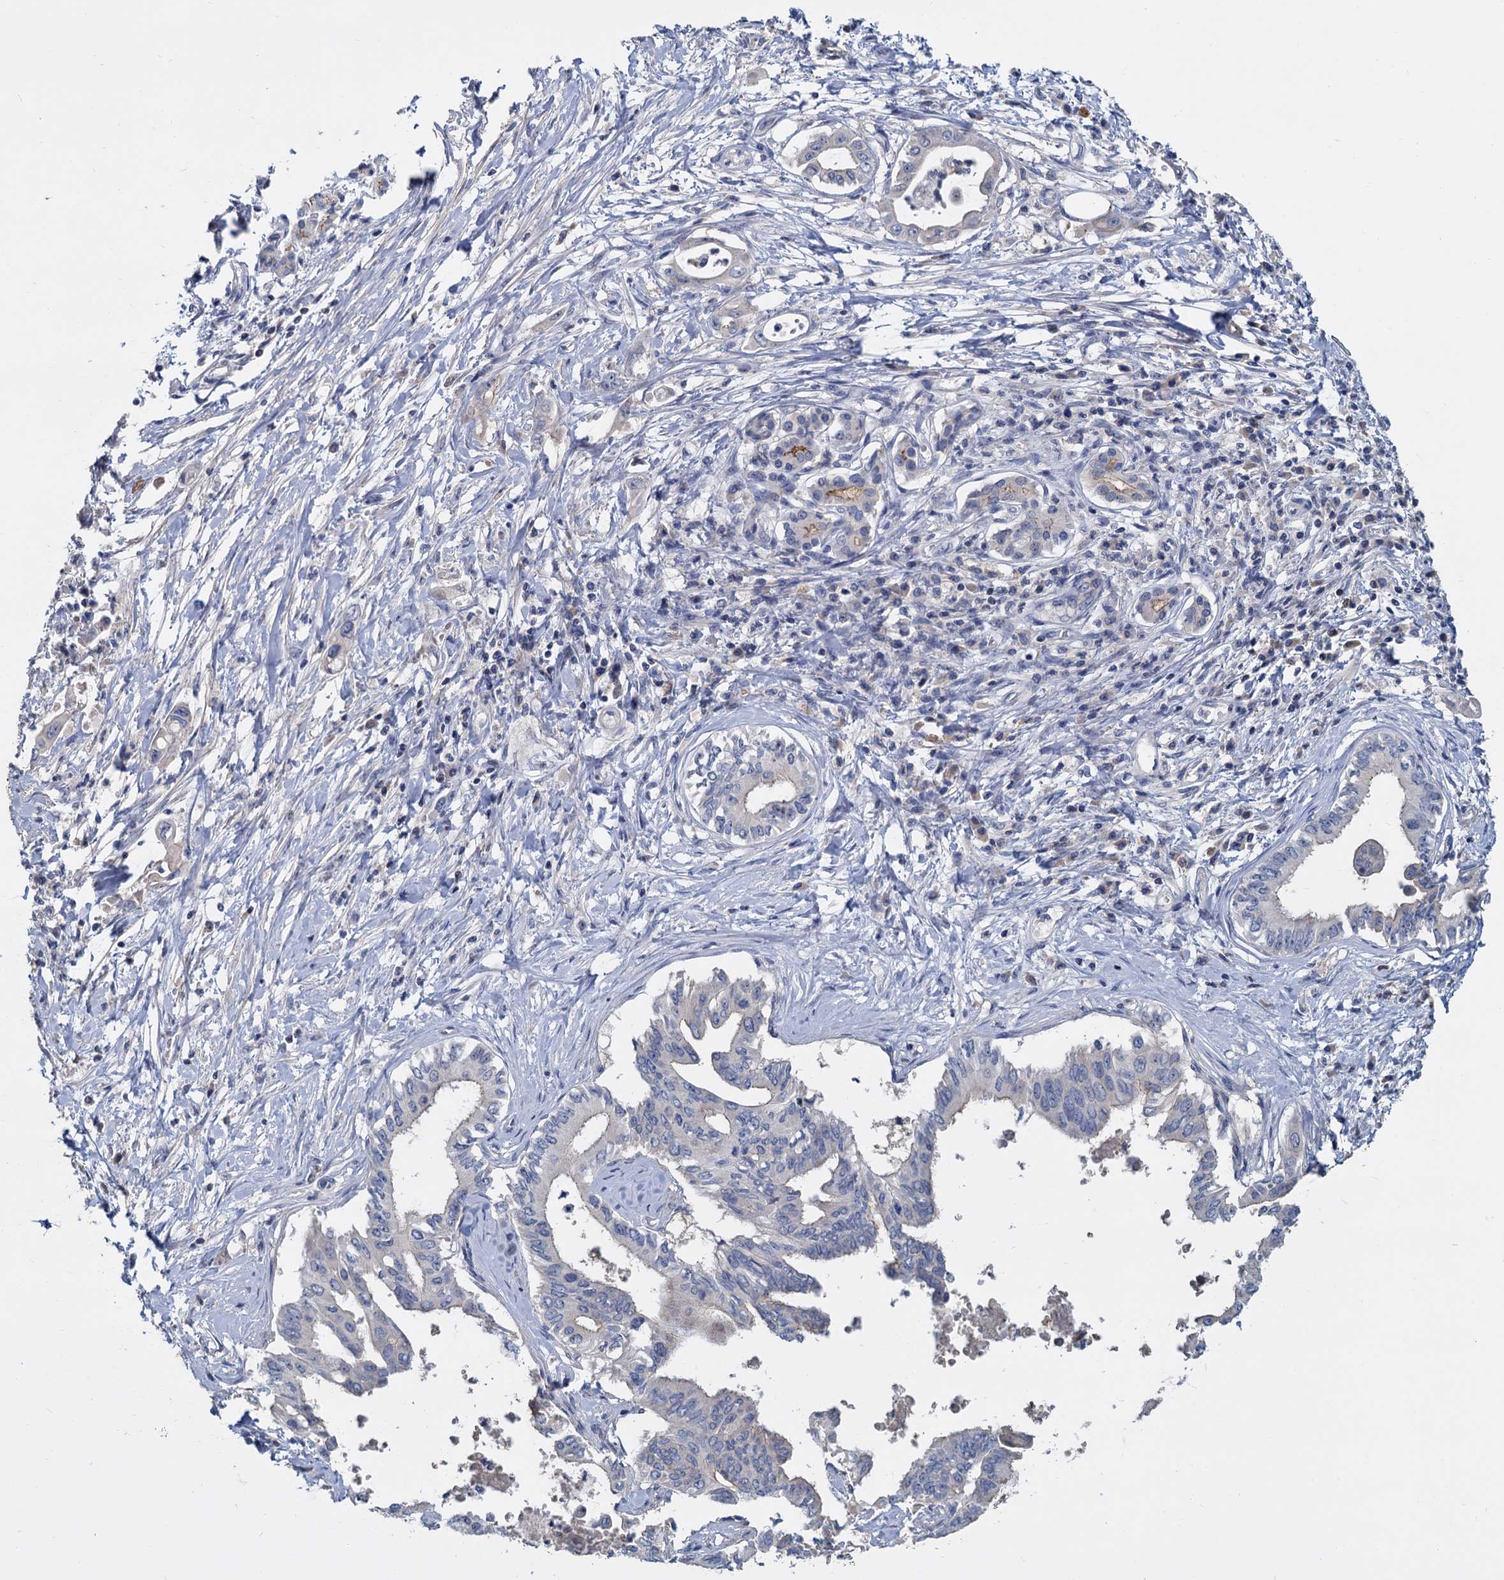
{"staining": {"intensity": "moderate", "quantity": "<25%", "location": "cytoplasmic/membranous"}, "tissue": "pancreatic cancer", "cell_type": "Tumor cells", "image_type": "cancer", "snomed": [{"axis": "morphology", "description": "Adenocarcinoma, NOS"}, {"axis": "topography", "description": "Pancreas"}], "caption": "A brown stain shows moderate cytoplasmic/membranous positivity of a protein in human pancreatic adenocarcinoma tumor cells.", "gene": "ACSM3", "patient": {"sex": "female", "age": 77}}